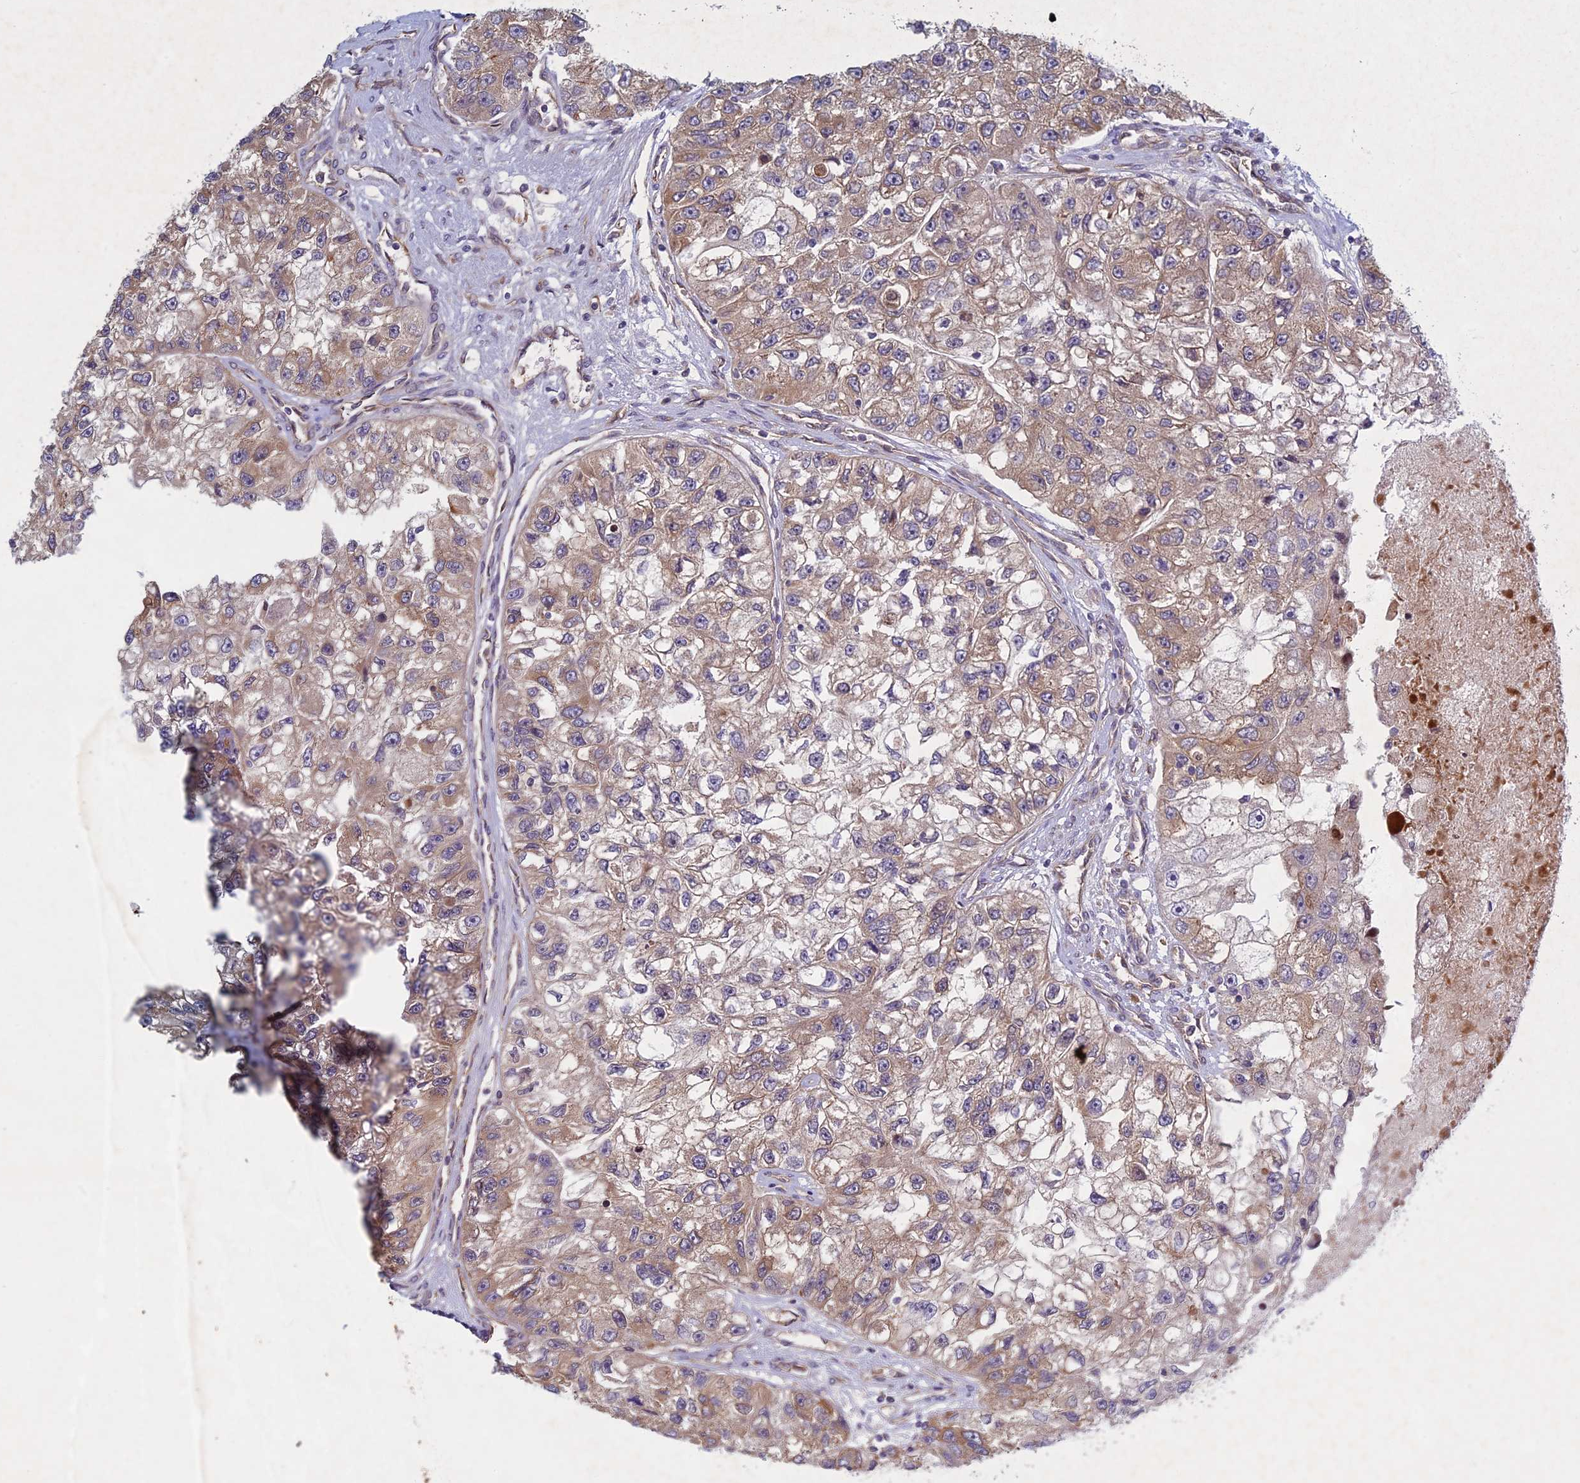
{"staining": {"intensity": "weak", "quantity": "25%-75%", "location": "cytoplasmic/membranous"}, "tissue": "renal cancer", "cell_type": "Tumor cells", "image_type": "cancer", "snomed": [{"axis": "morphology", "description": "Adenocarcinoma, NOS"}, {"axis": "topography", "description": "Kidney"}], "caption": "This photomicrograph demonstrates IHC staining of adenocarcinoma (renal), with low weak cytoplasmic/membranous expression in about 25%-75% of tumor cells.", "gene": "PTHLH", "patient": {"sex": "male", "age": 63}}